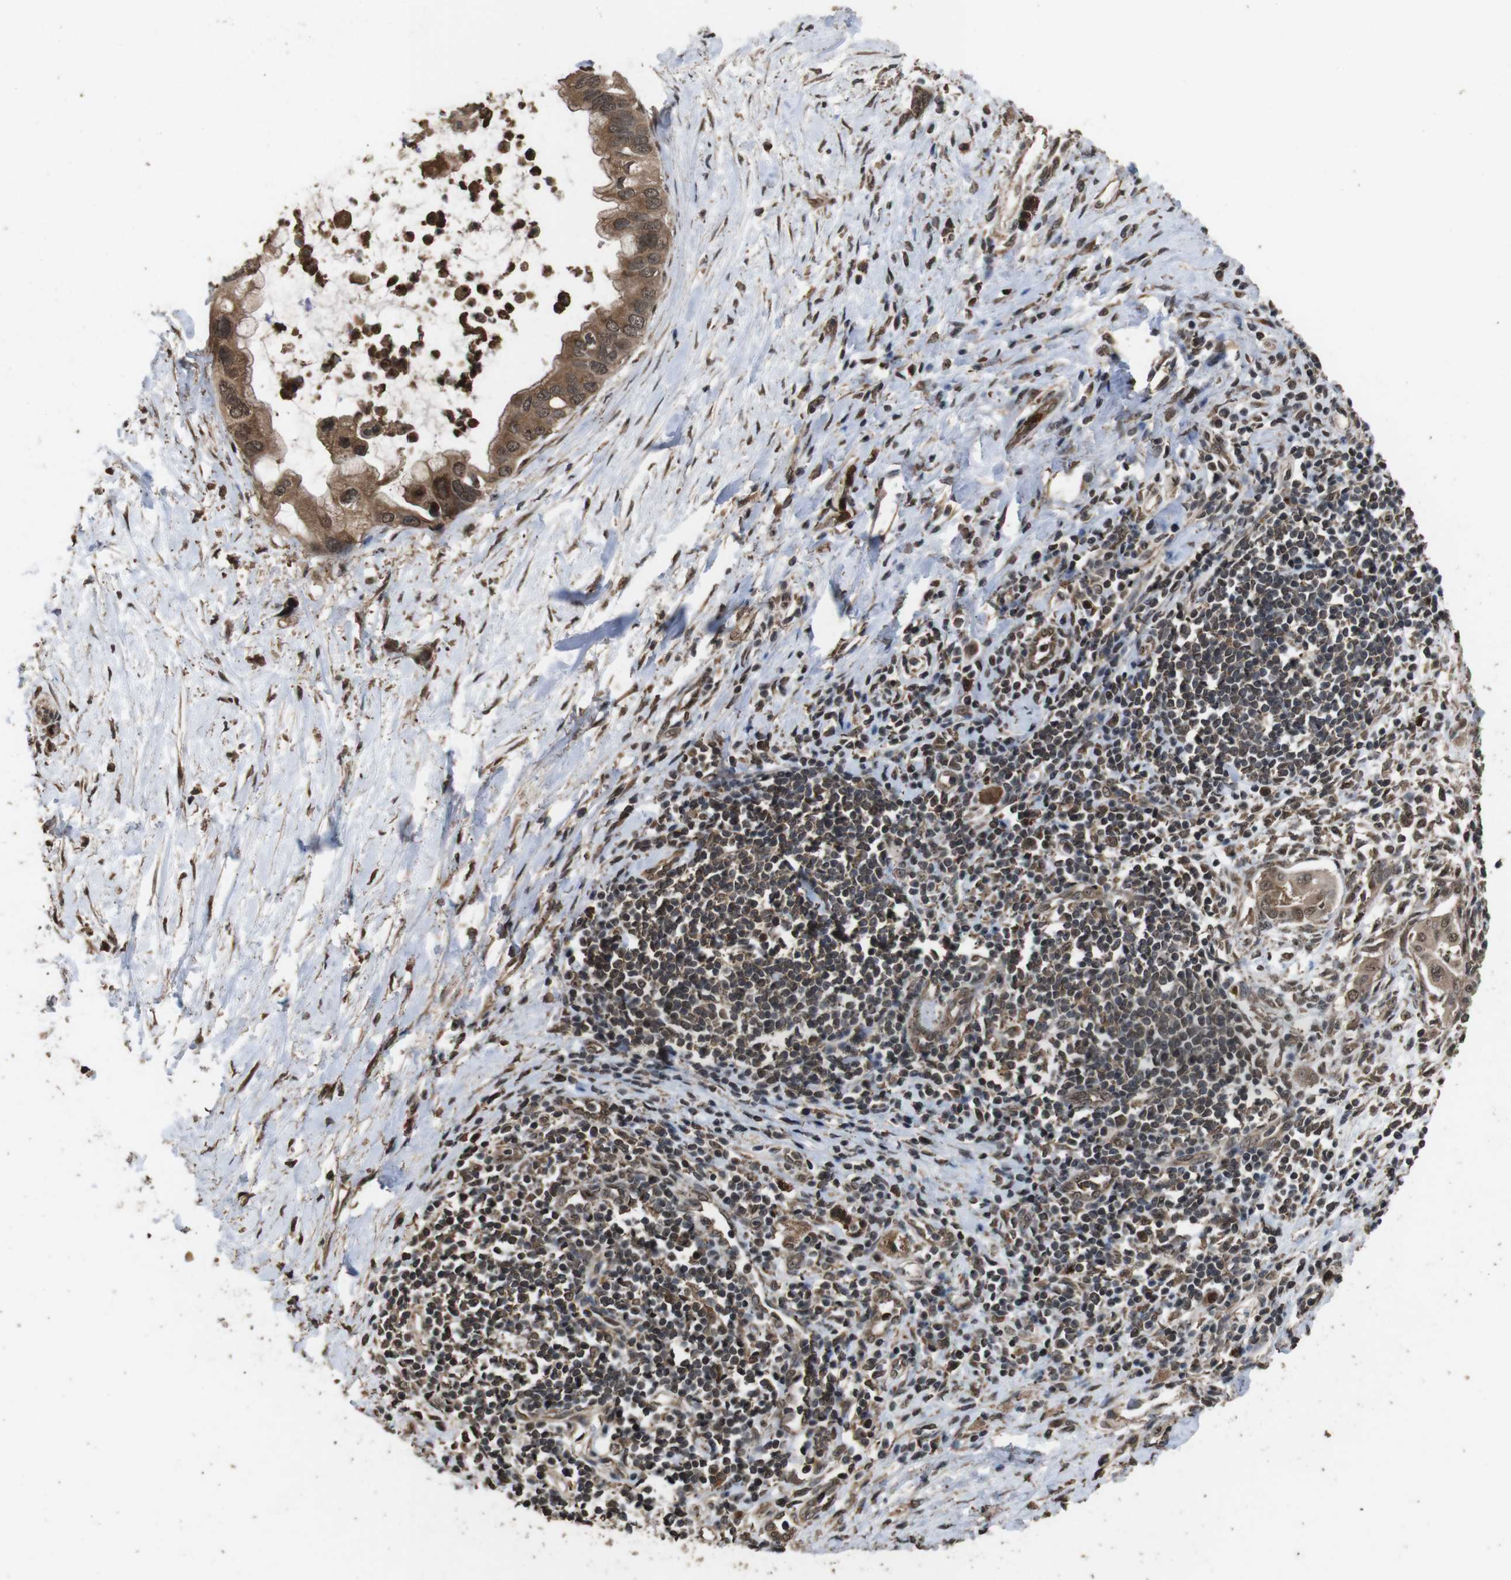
{"staining": {"intensity": "moderate", "quantity": ">75%", "location": "cytoplasmic/membranous"}, "tissue": "pancreatic cancer", "cell_type": "Tumor cells", "image_type": "cancer", "snomed": [{"axis": "morphology", "description": "Adenocarcinoma, NOS"}, {"axis": "topography", "description": "Pancreas"}], "caption": "High-power microscopy captured an immunohistochemistry image of pancreatic cancer, revealing moderate cytoplasmic/membranous positivity in approximately >75% of tumor cells. (DAB (3,3'-diaminobenzidine) IHC with brightfield microscopy, high magnification).", "gene": "RRAS2", "patient": {"sex": "male", "age": 55}}